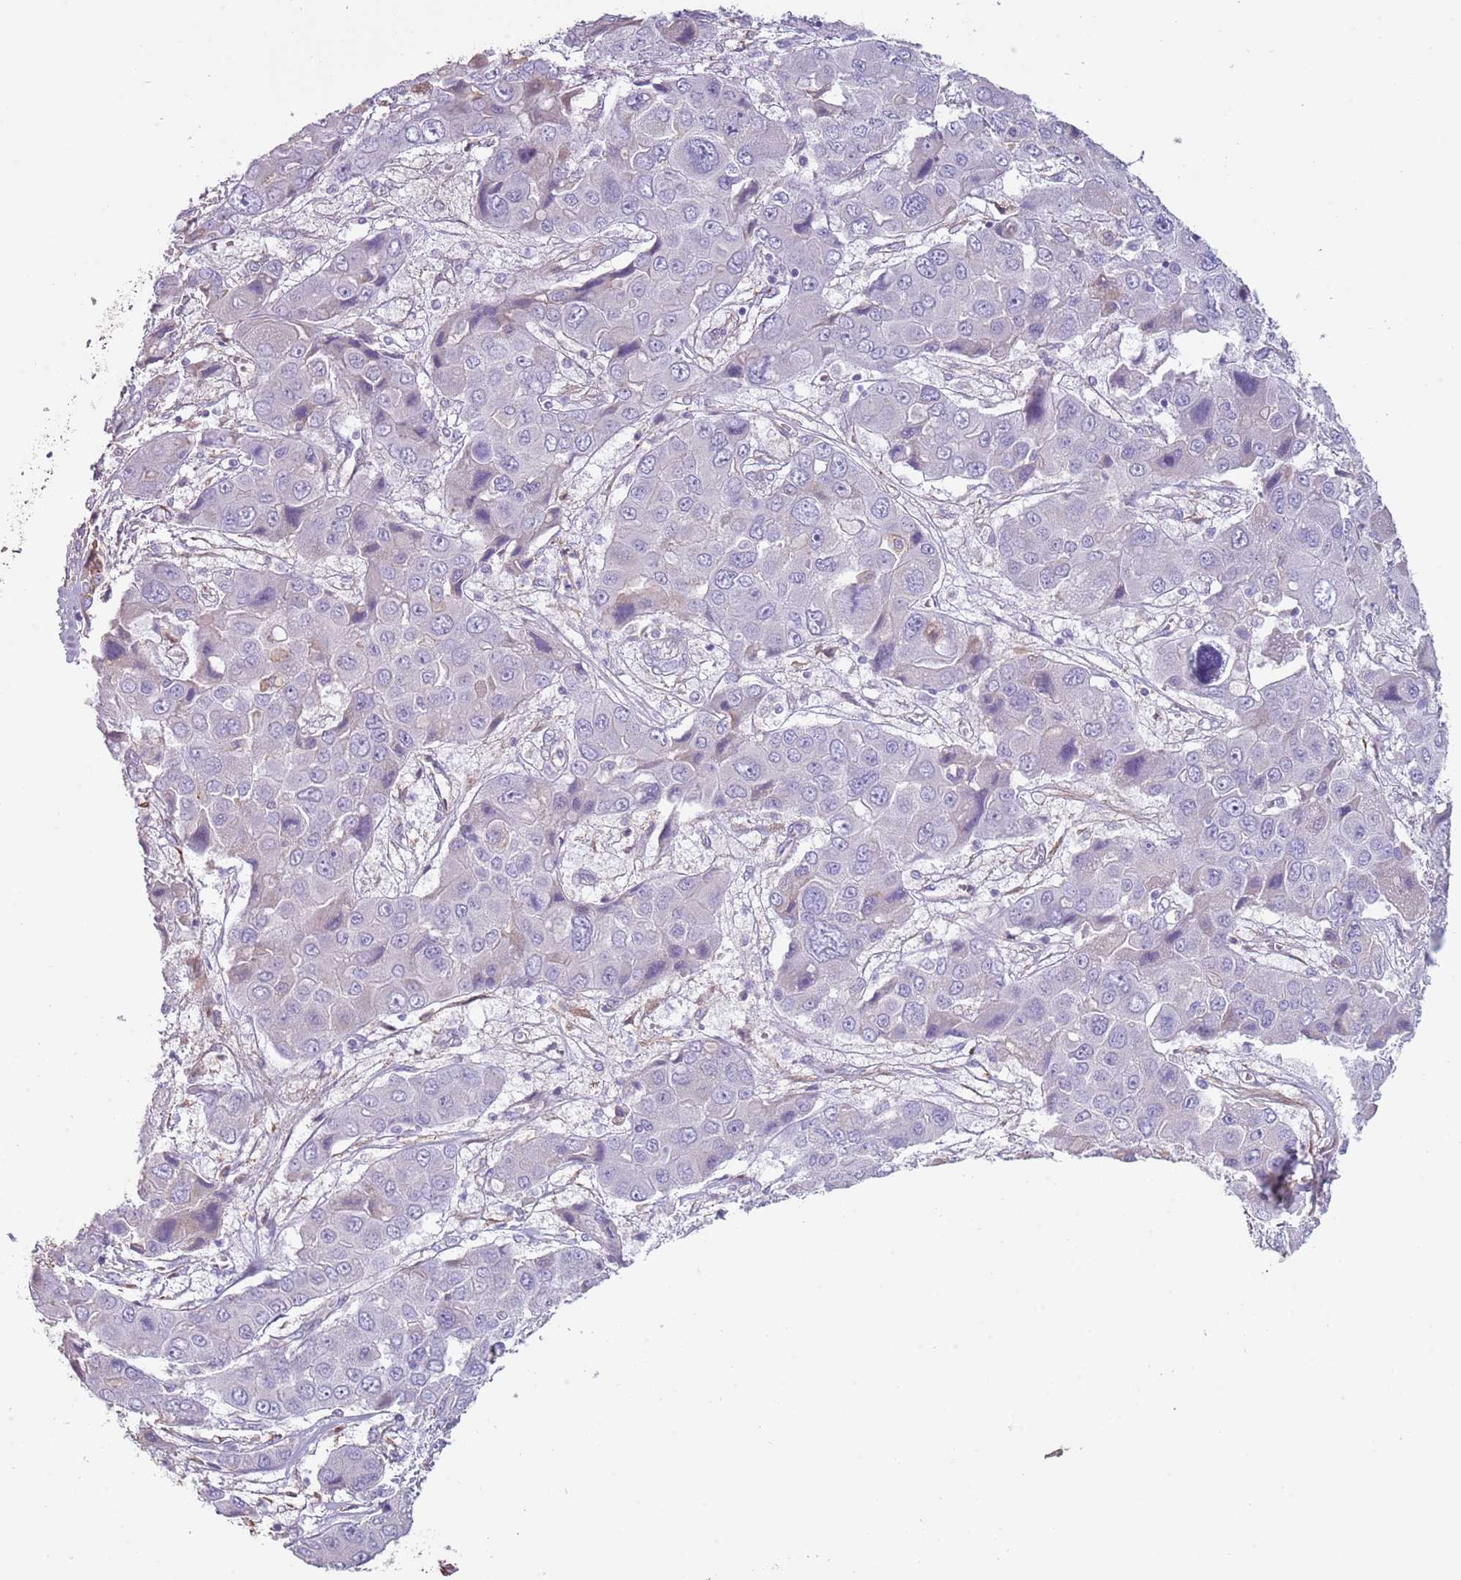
{"staining": {"intensity": "negative", "quantity": "none", "location": "none"}, "tissue": "liver cancer", "cell_type": "Tumor cells", "image_type": "cancer", "snomed": [{"axis": "morphology", "description": "Cholangiocarcinoma"}, {"axis": "topography", "description": "Liver"}], "caption": "The photomicrograph displays no staining of tumor cells in liver cholangiocarcinoma.", "gene": "NBPF3", "patient": {"sex": "male", "age": 67}}